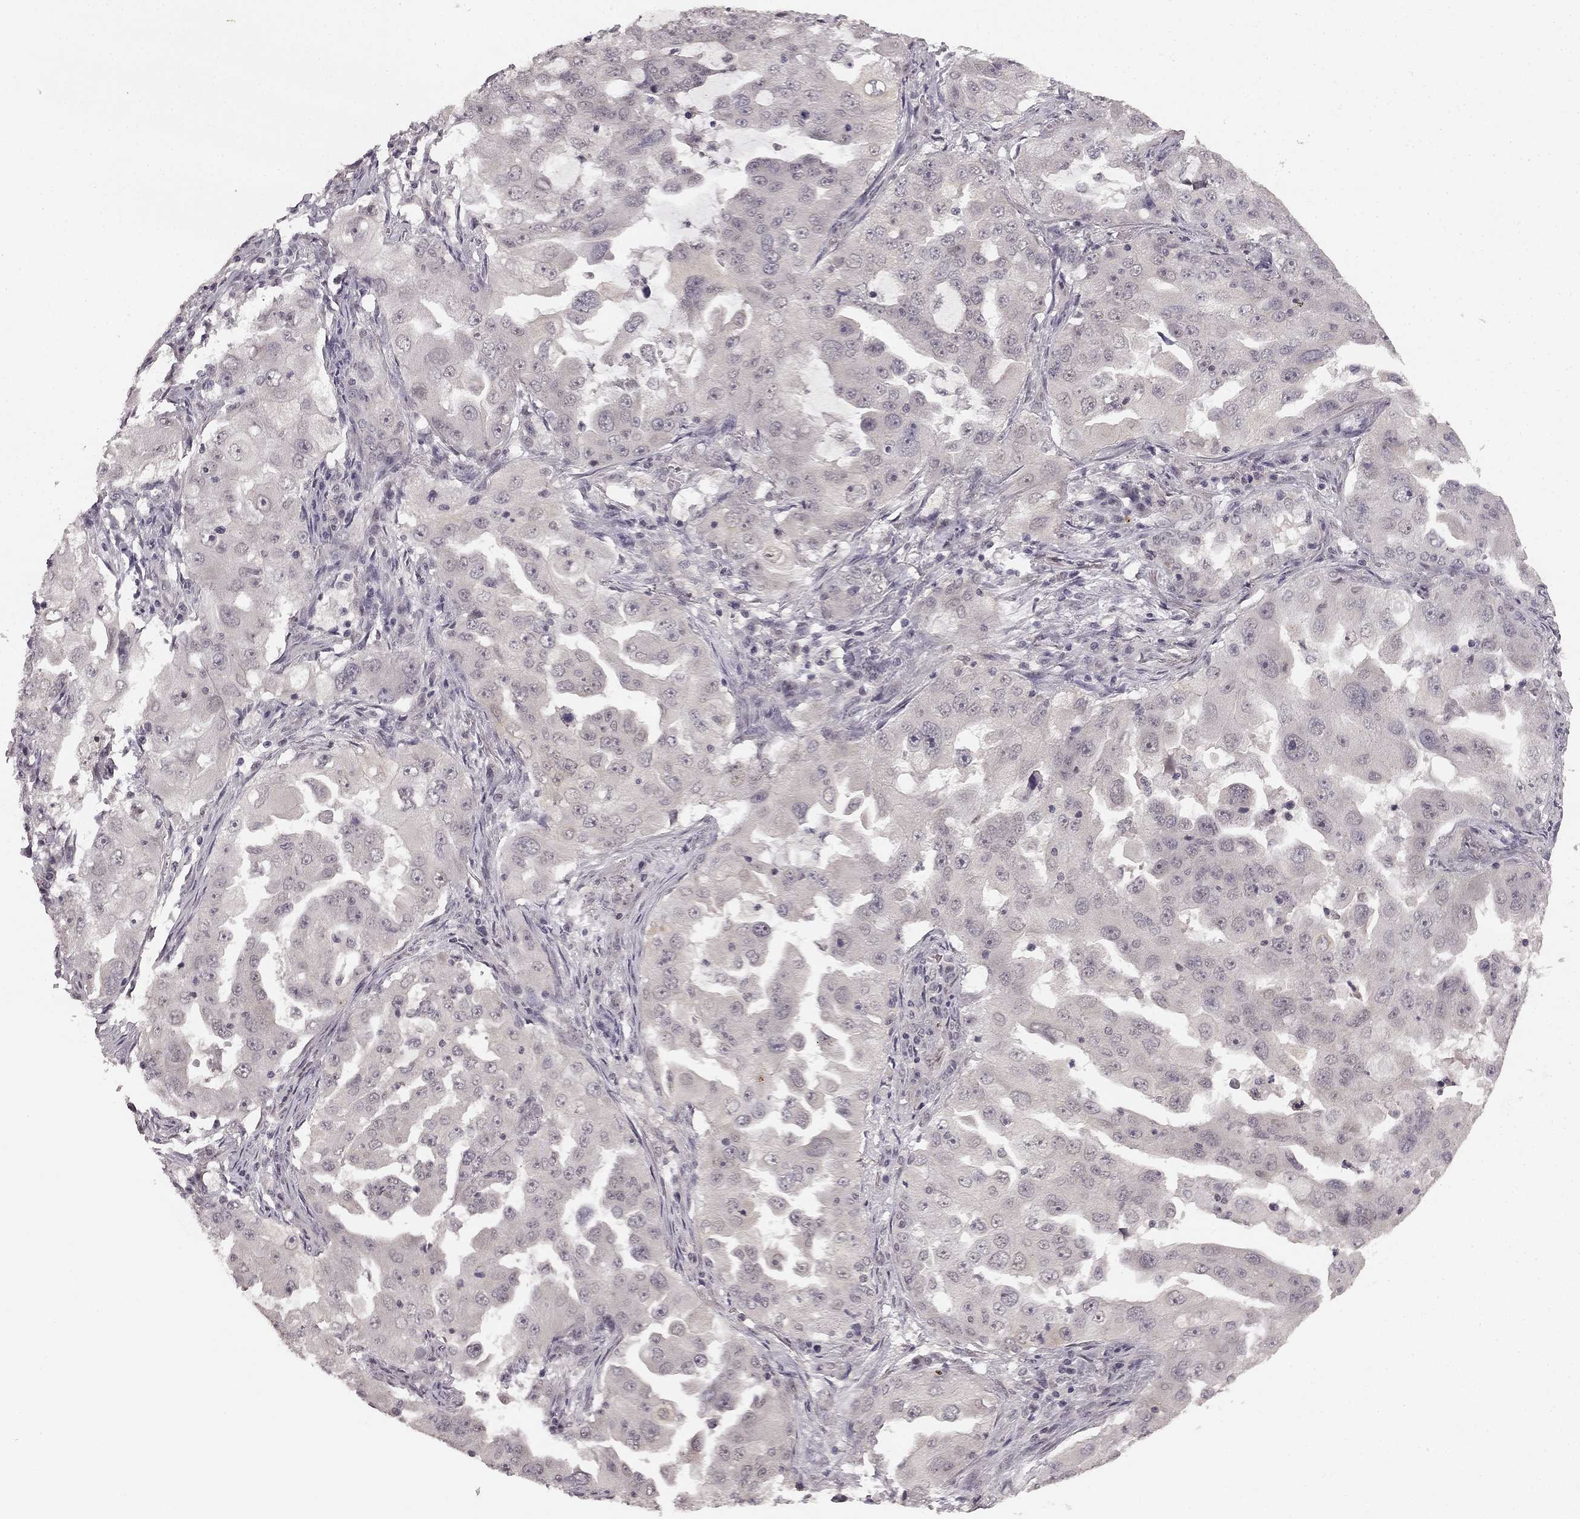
{"staining": {"intensity": "negative", "quantity": "none", "location": "none"}, "tissue": "lung cancer", "cell_type": "Tumor cells", "image_type": "cancer", "snomed": [{"axis": "morphology", "description": "Adenocarcinoma, NOS"}, {"axis": "topography", "description": "Lung"}], "caption": "This is an immunohistochemistry (IHC) image of lung cancer (adenocarcinoma). There is no expression in tumor cells.", "gene": "HCN4", "patient": {"sex": "female", "age": 61}}